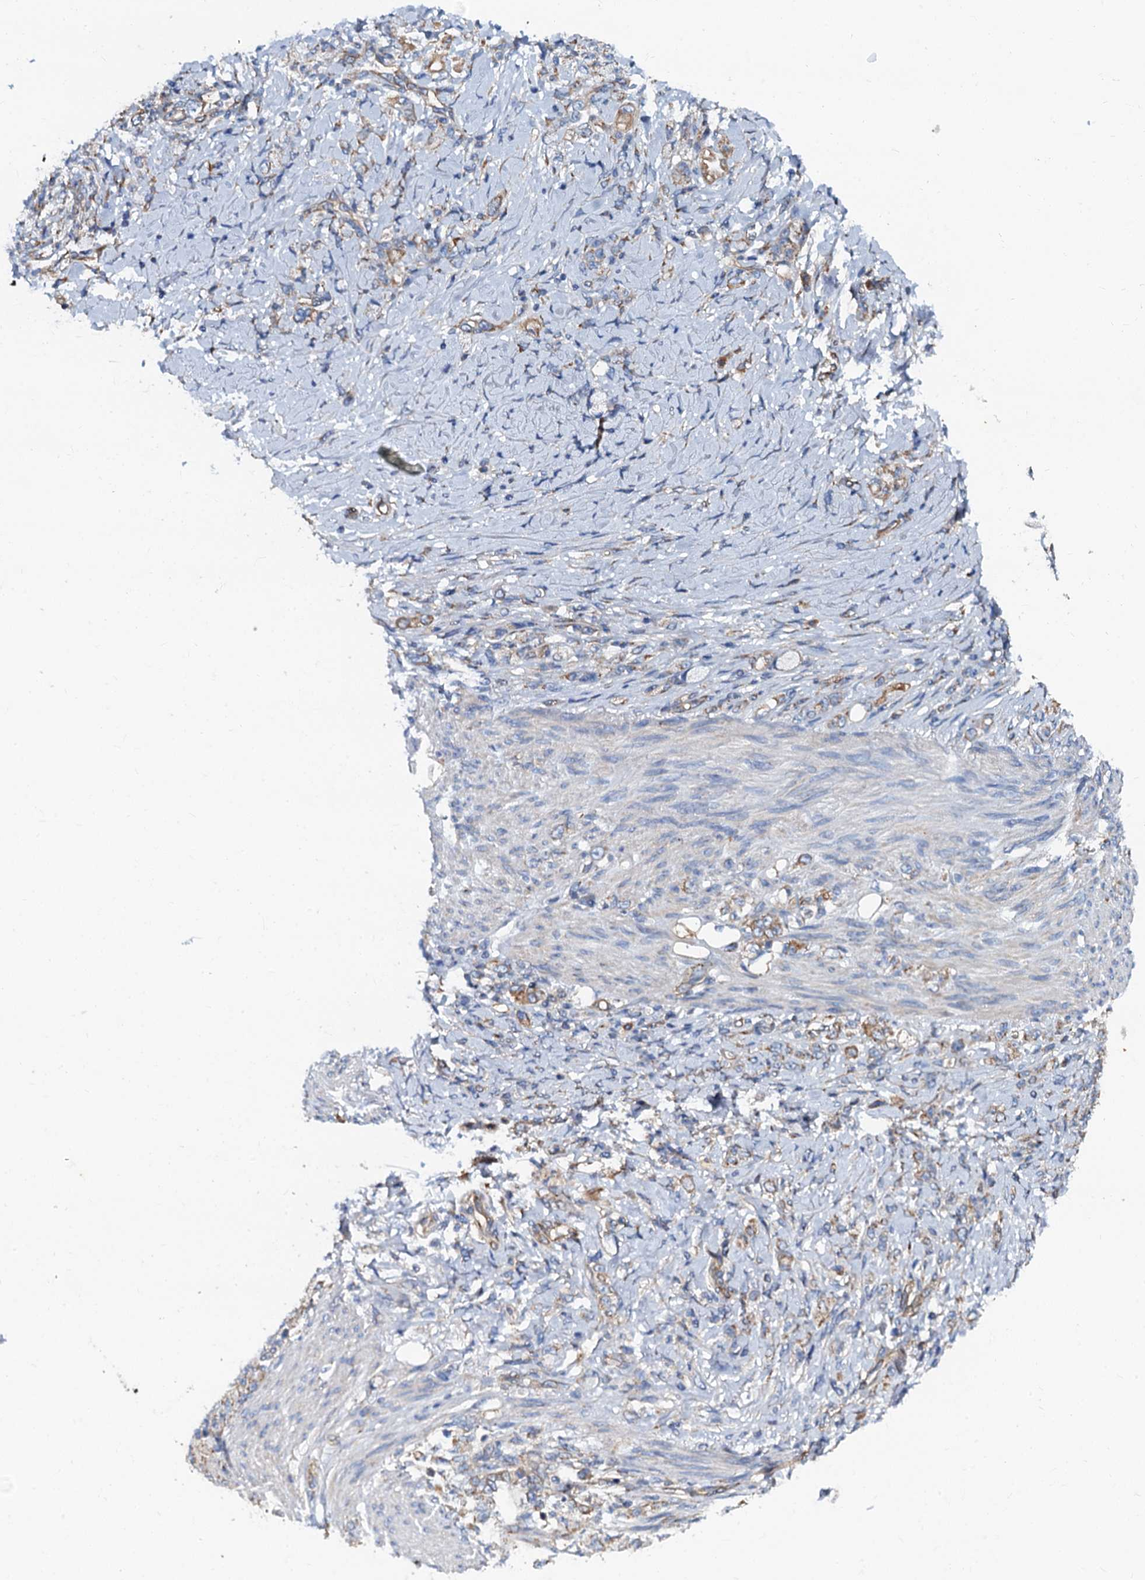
{"staining": {"intensity": "weak", "quantity": ">75%", "location": "cytoplasmic/membranous"}, "tissue": "stomach cancer", "cell_type": "Tumor cells", "image_type": "cancer", "snomed": [{"axis": "morphology", "description": "Adenocarcinoma, NOS"}, {"axis": "topography", "description": "Stomach"}], "caption": "Immunohistochemical staining of stomach cancer reveals low levels of weak cytoplasmic/membranous positivity in approximately >75% of tumor cells.", "gene": "NGRN", "patient": {"sex": "female", "age": 79}}